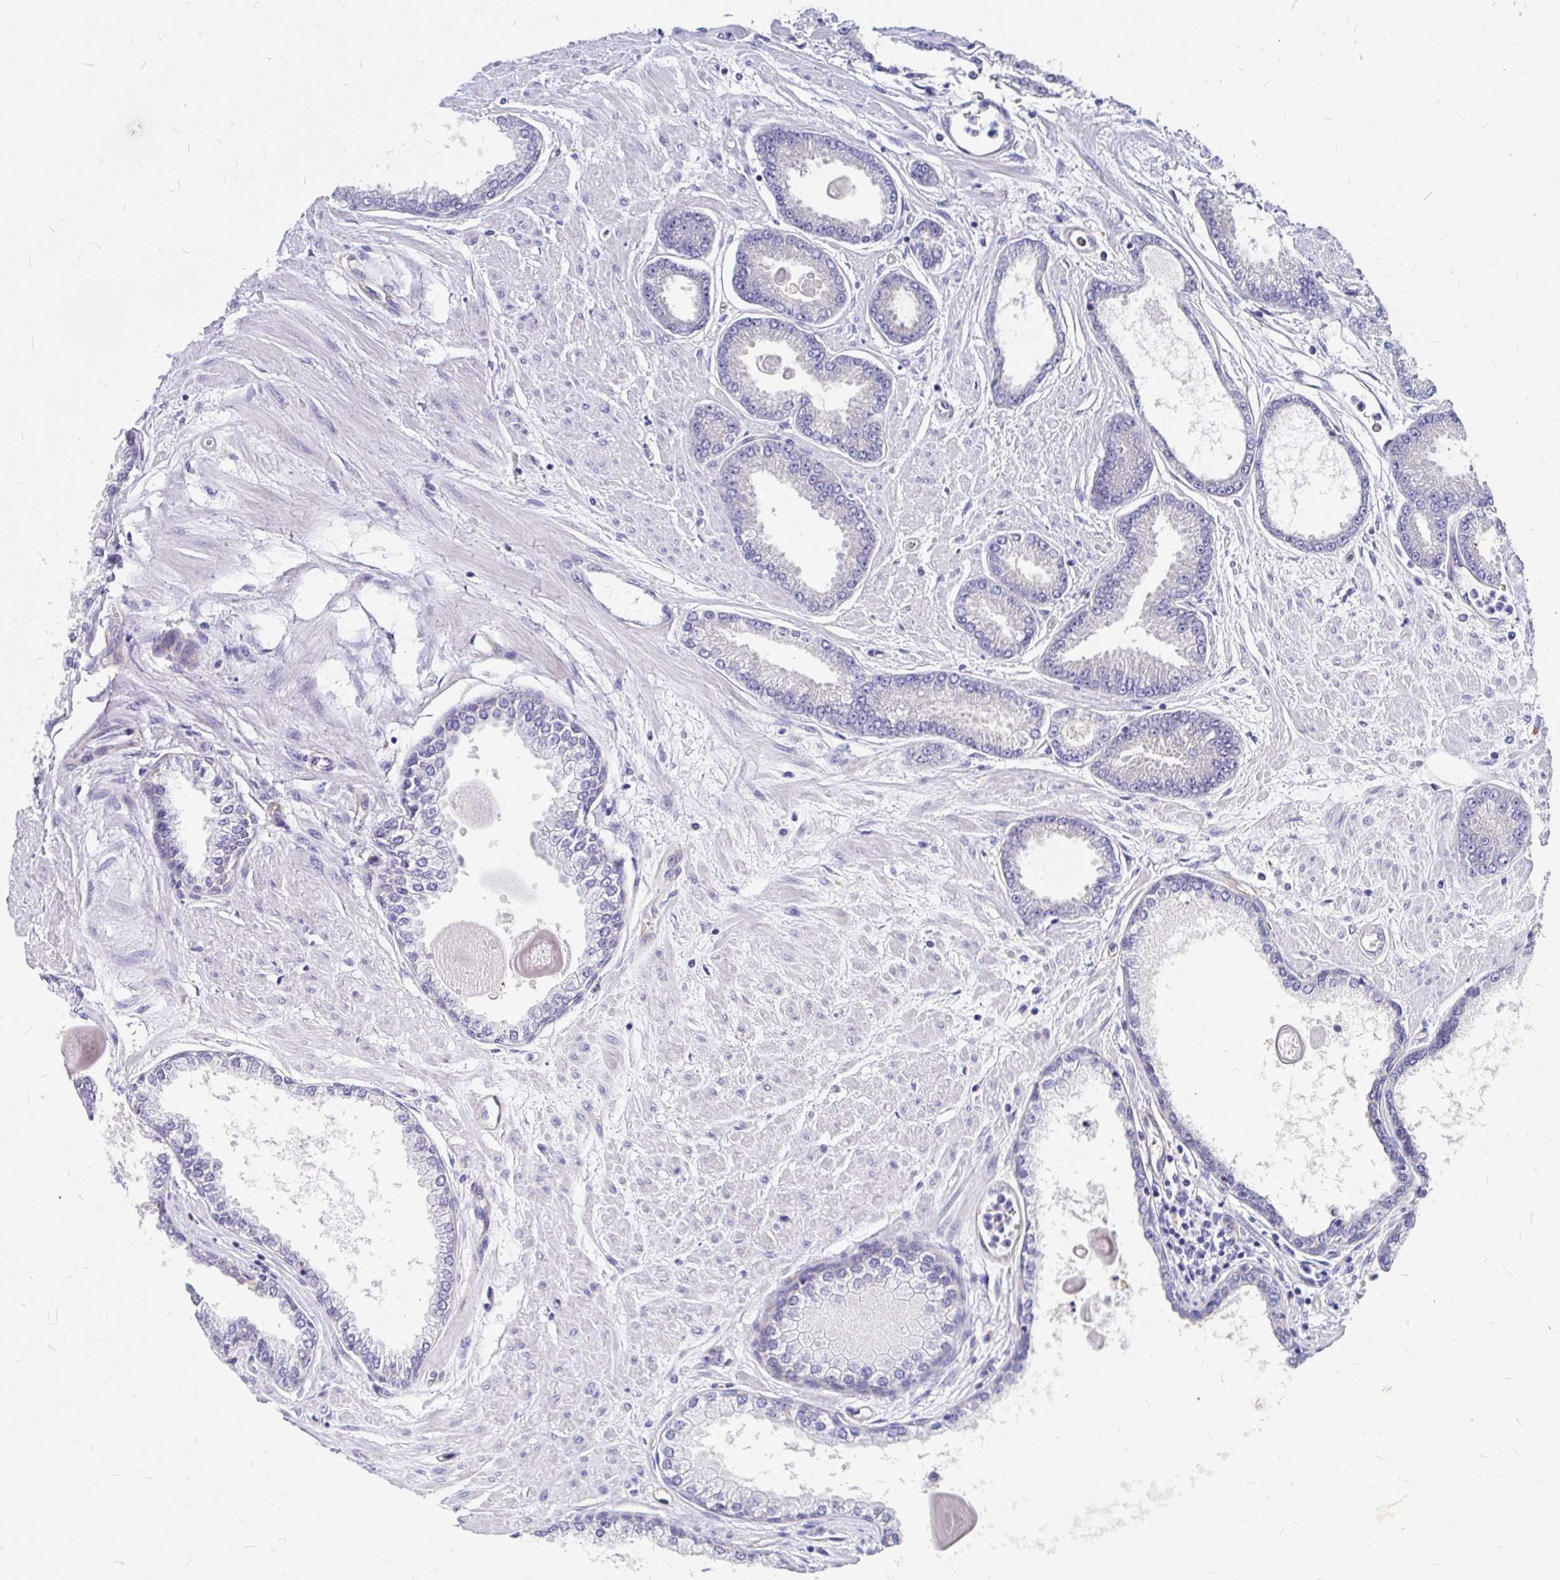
{"staining": {"intensity": "negative", "quantity": "none", "location": "none"}, "tissue": "prostate cancer", "cell_type": "Tumor cells", "image_type": "cancer", "snomed": [{"axis": "morphology", "description": "Adenocarcinoma, Low grade"}, {"axis": "topography", "description": "Prostate"}], "caption": "Human low-grade adenocarcinoma (prostate) stained for a protein using IHC exhibits no positivity in tumor cells.", "gene": "MYO1B", "patient": {"sex": "male", "age": 67}}